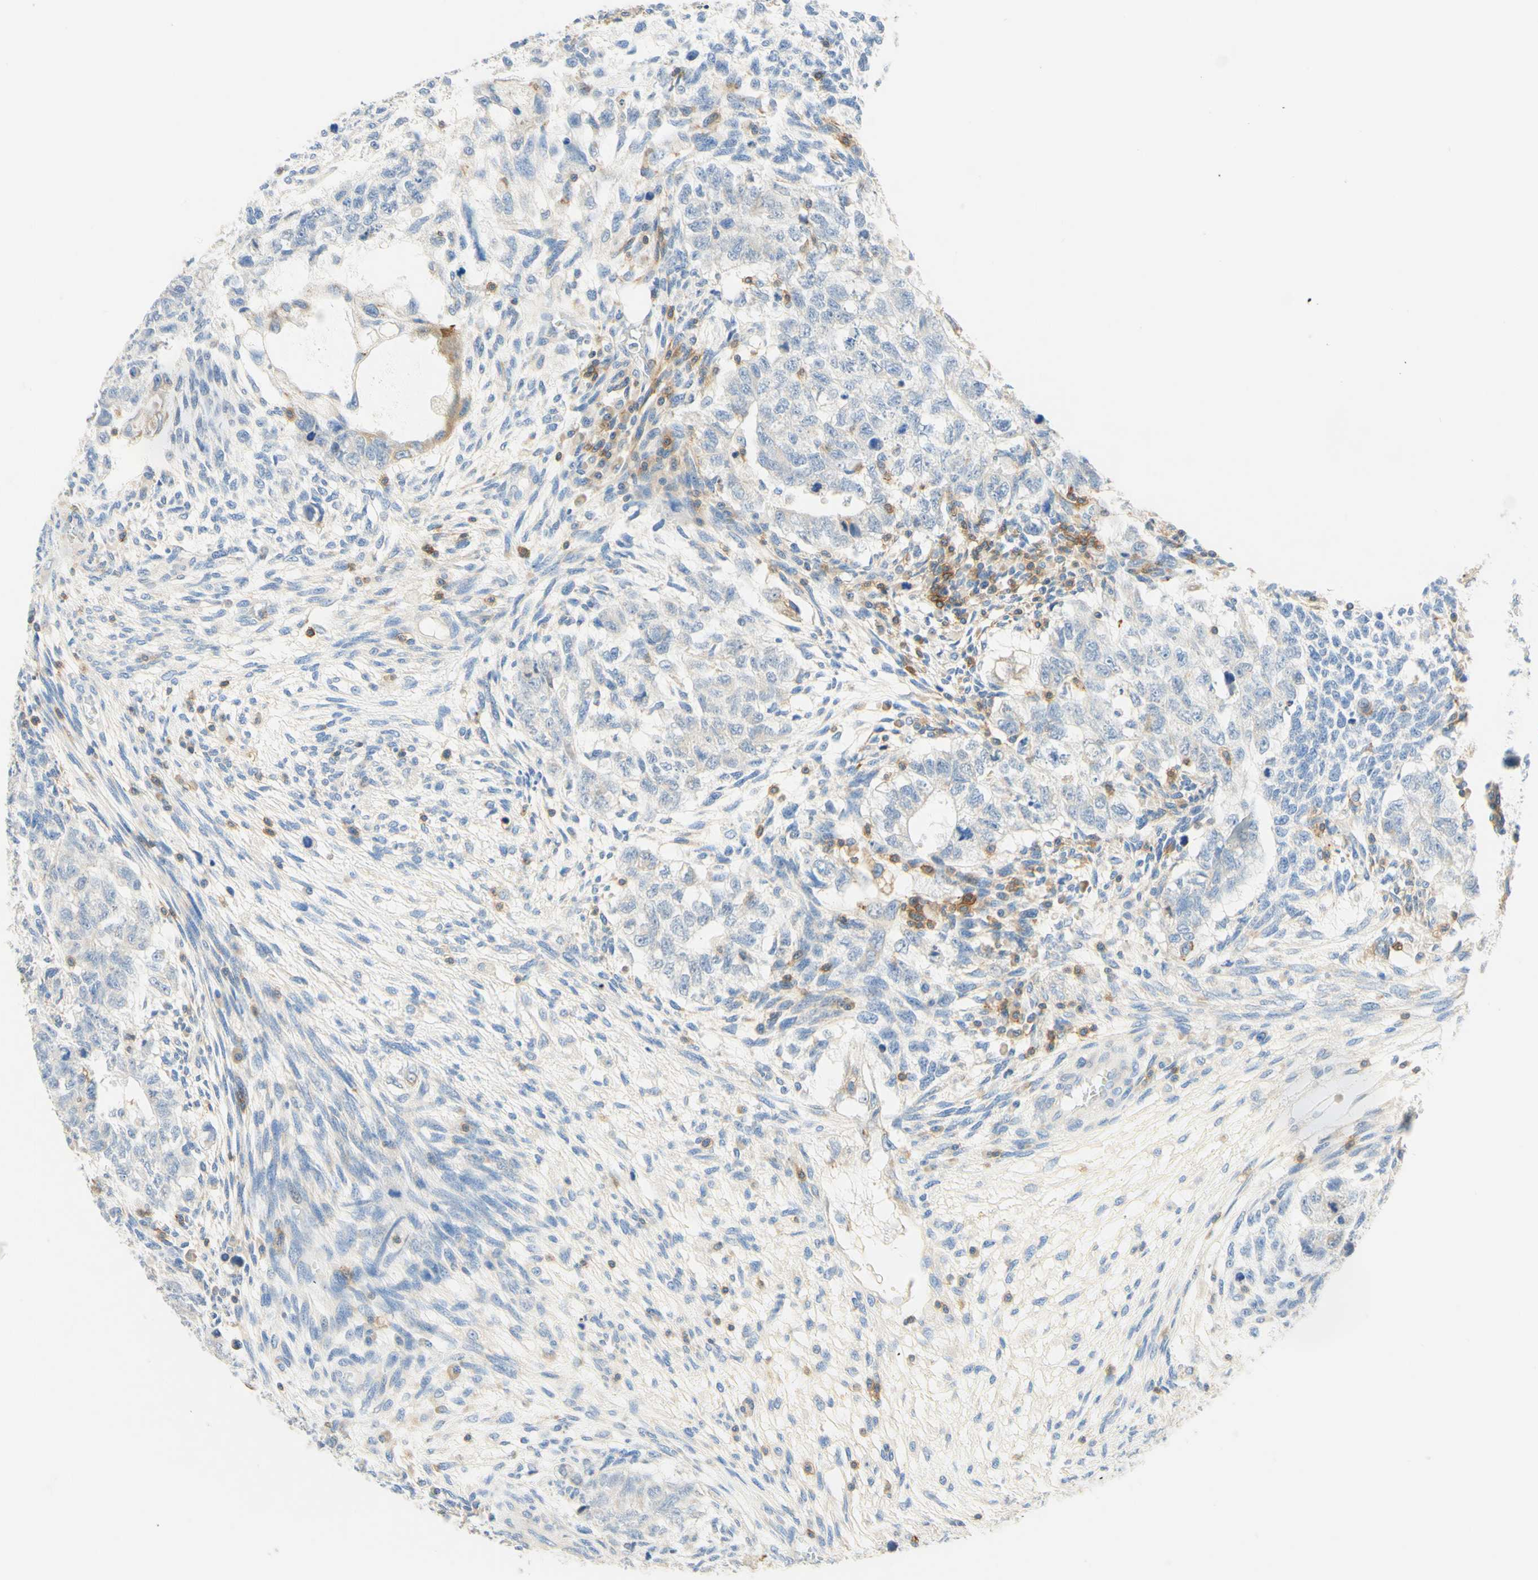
{"staining": {"intensity": "negative", "quantity": "none", "location": "none"}, "tissue": "testis cancer", "cell_type": "Tumor cells", "image_type": "cancer", "snomed": [{"axis": "morphology", "description": "Normal tissue, NOS"}, {"axis": "morphology", "description": "Carcinoma, Embryonal, NOS"}, {"axis": "topography", "description": "Testis"}], "caption": "An immunohistochemistry (IHC) histopathology image of testis embryonal carcinoma is shown. There is no staining in tumor cells of testis embryonal carcinoma. The staining was performed using DAB to visualize the protein expression in brown, while the nuclei were stained in blue with hematoxylin (Magnification: 20x).", "gene": "LAT", "patient": {"sex": "male", "age": 36}}